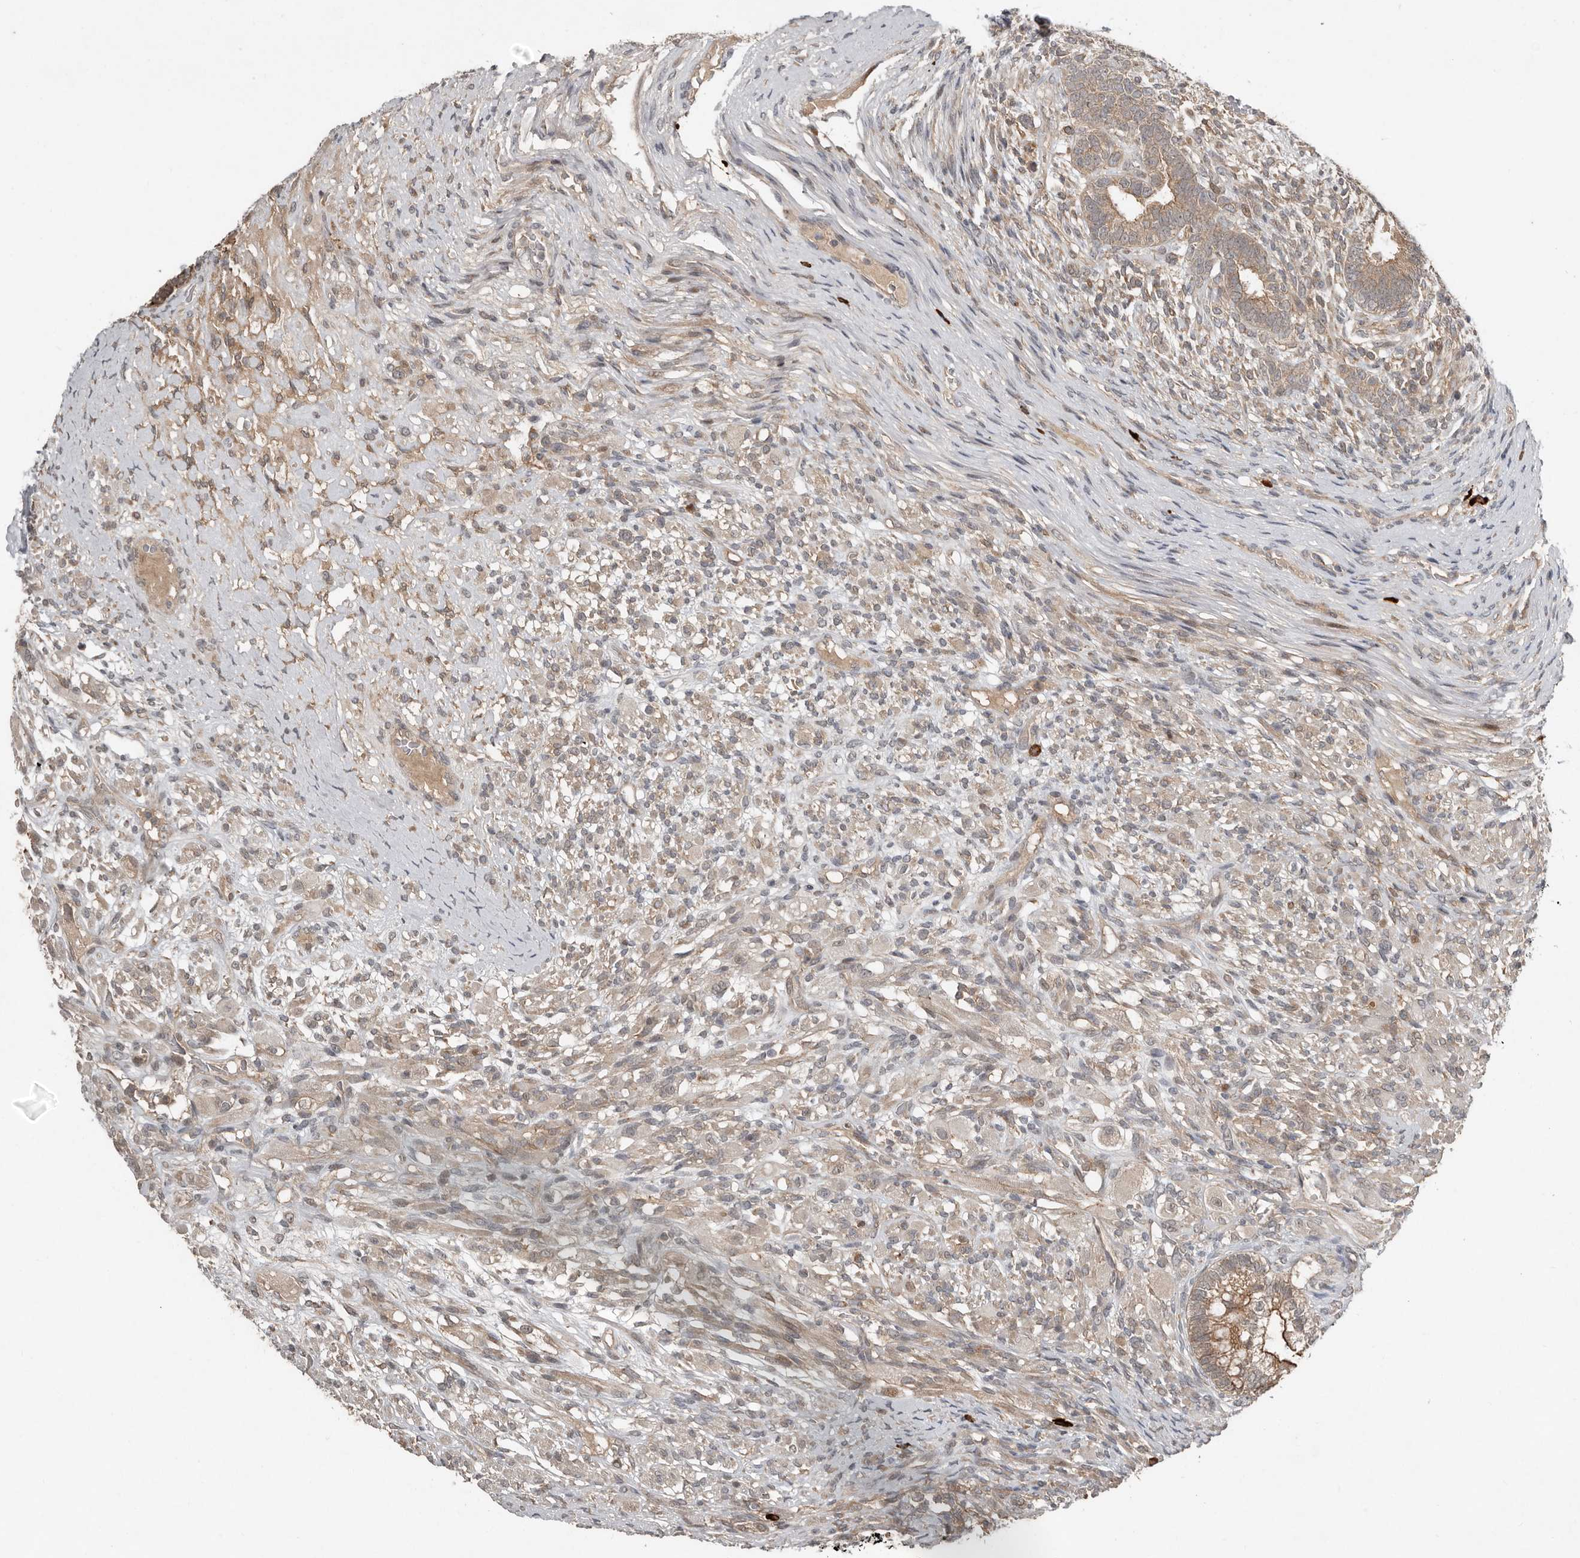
{"staining": {"intensity": "moderate", "quantity": "25%-75%", "location": "cytoplasmic/membranous"}, "tissue": "testis cancer", "cell_type": "Tumor cells", "image_type": "cancer", "snomed": [{"axis": "morphology", "description": "Seminoma, NOS"}, {"axis": "morphology", "description": "Carcinoma, Embryonal, NOS"}, {"axis": "topography", "description": "Testis"}], "caption": "Protein analysis of embryonal carcinoma (testis) tissue shows moderate cytoplasmic/membranous expression in about 25%-75% of tumor cells.", "gene": "TEAD3", "patient": {"sex": "male", "age": 28}}